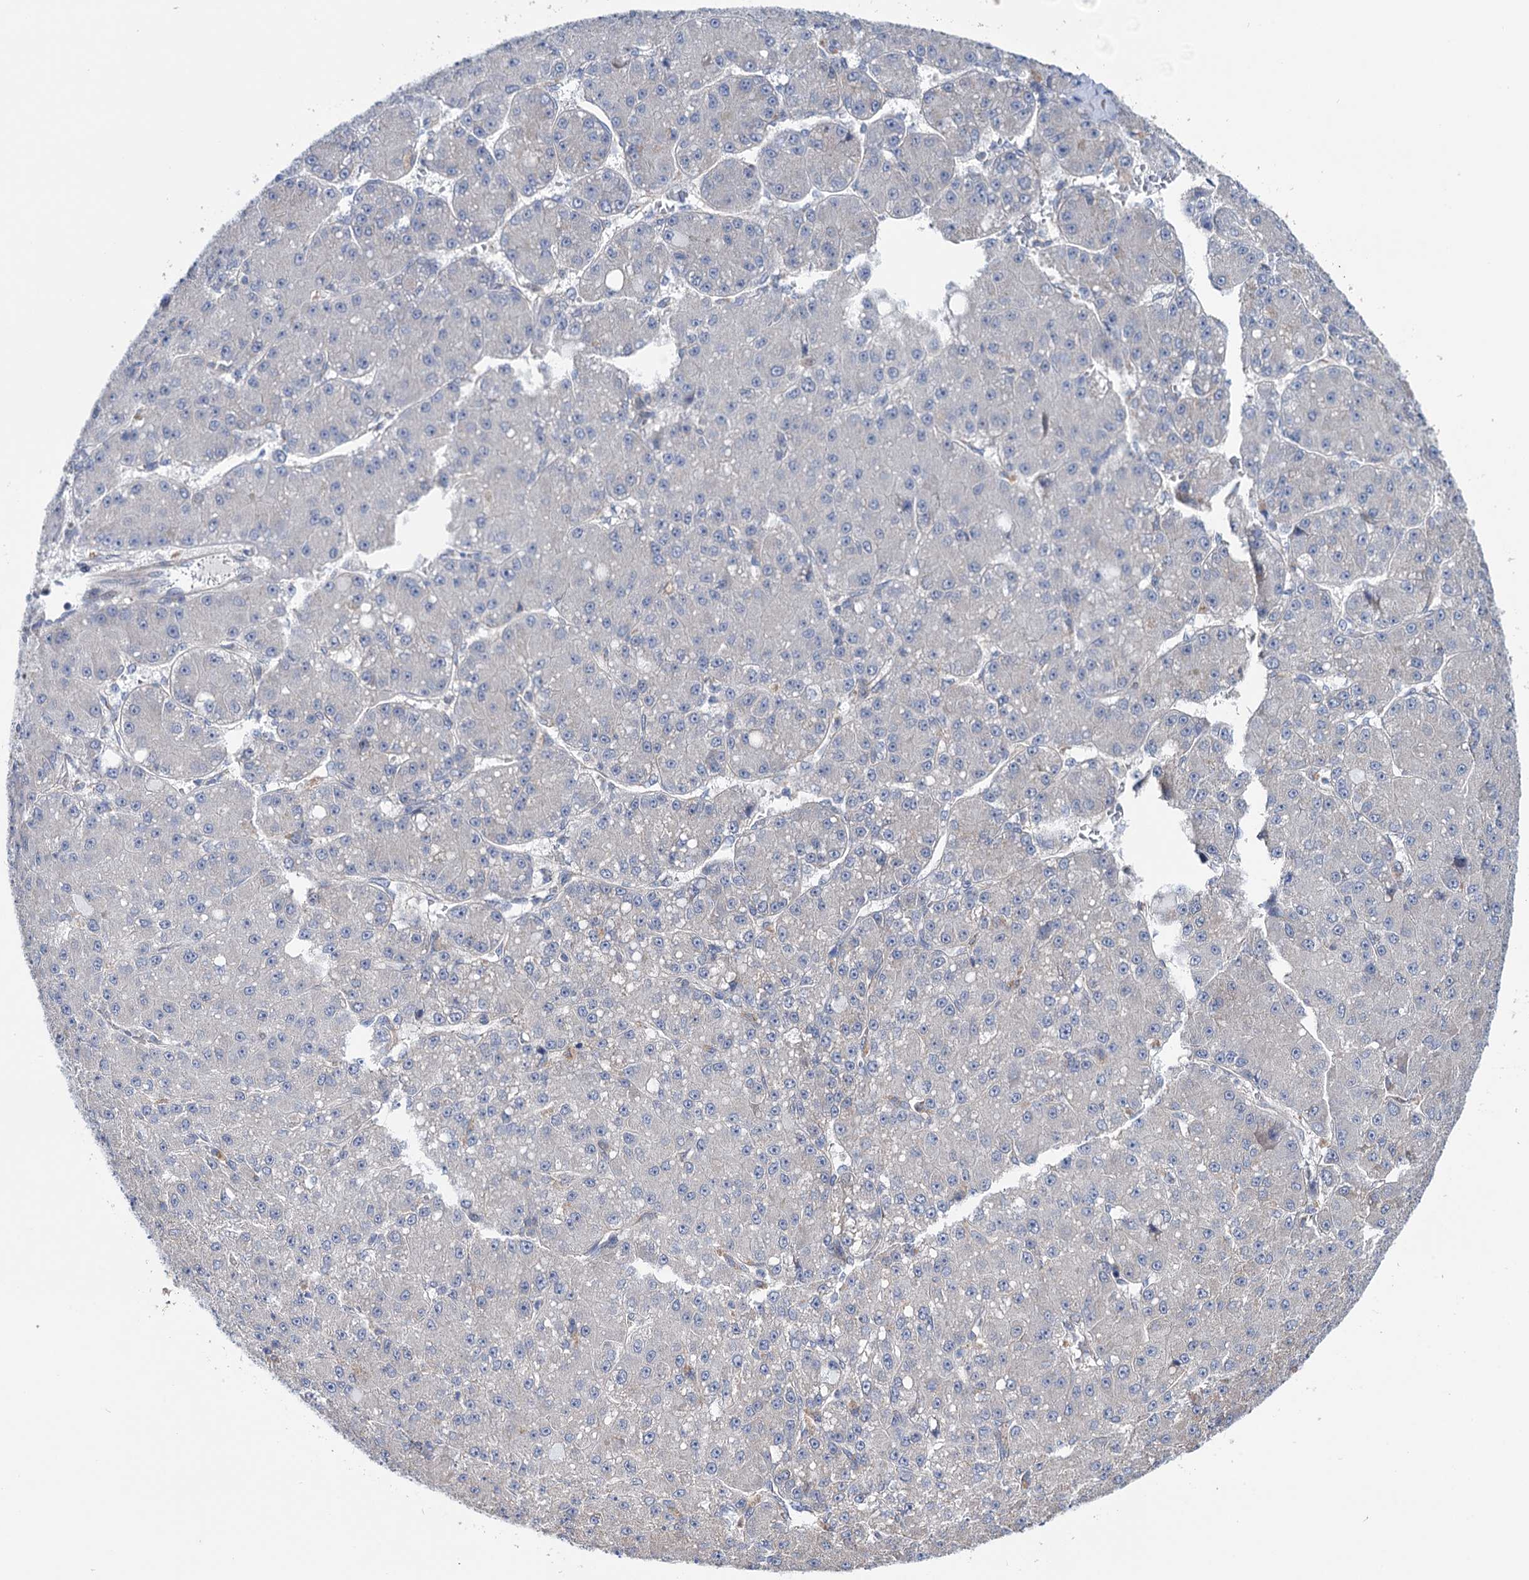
{"staining": {"intensity": "negative", "quantity": "none", "location": "none"}, "tissue": "liver cancer", "cell_type": "Tumor cells", "image_type": "cancer", "snomed": [{"axis": "morphology", "description": "Carcinoma, Hepatocellular, NOS"}, {"axis": "topography", "description": "Liver"}], "caption": "Tumor cells are negative for brown protein staining in liver cancer. (DAB IHC visualized using brightfield microscopy, high magnification).", "gene": "SUCLA2", "patient": {"sex": "male", "age": 67}}